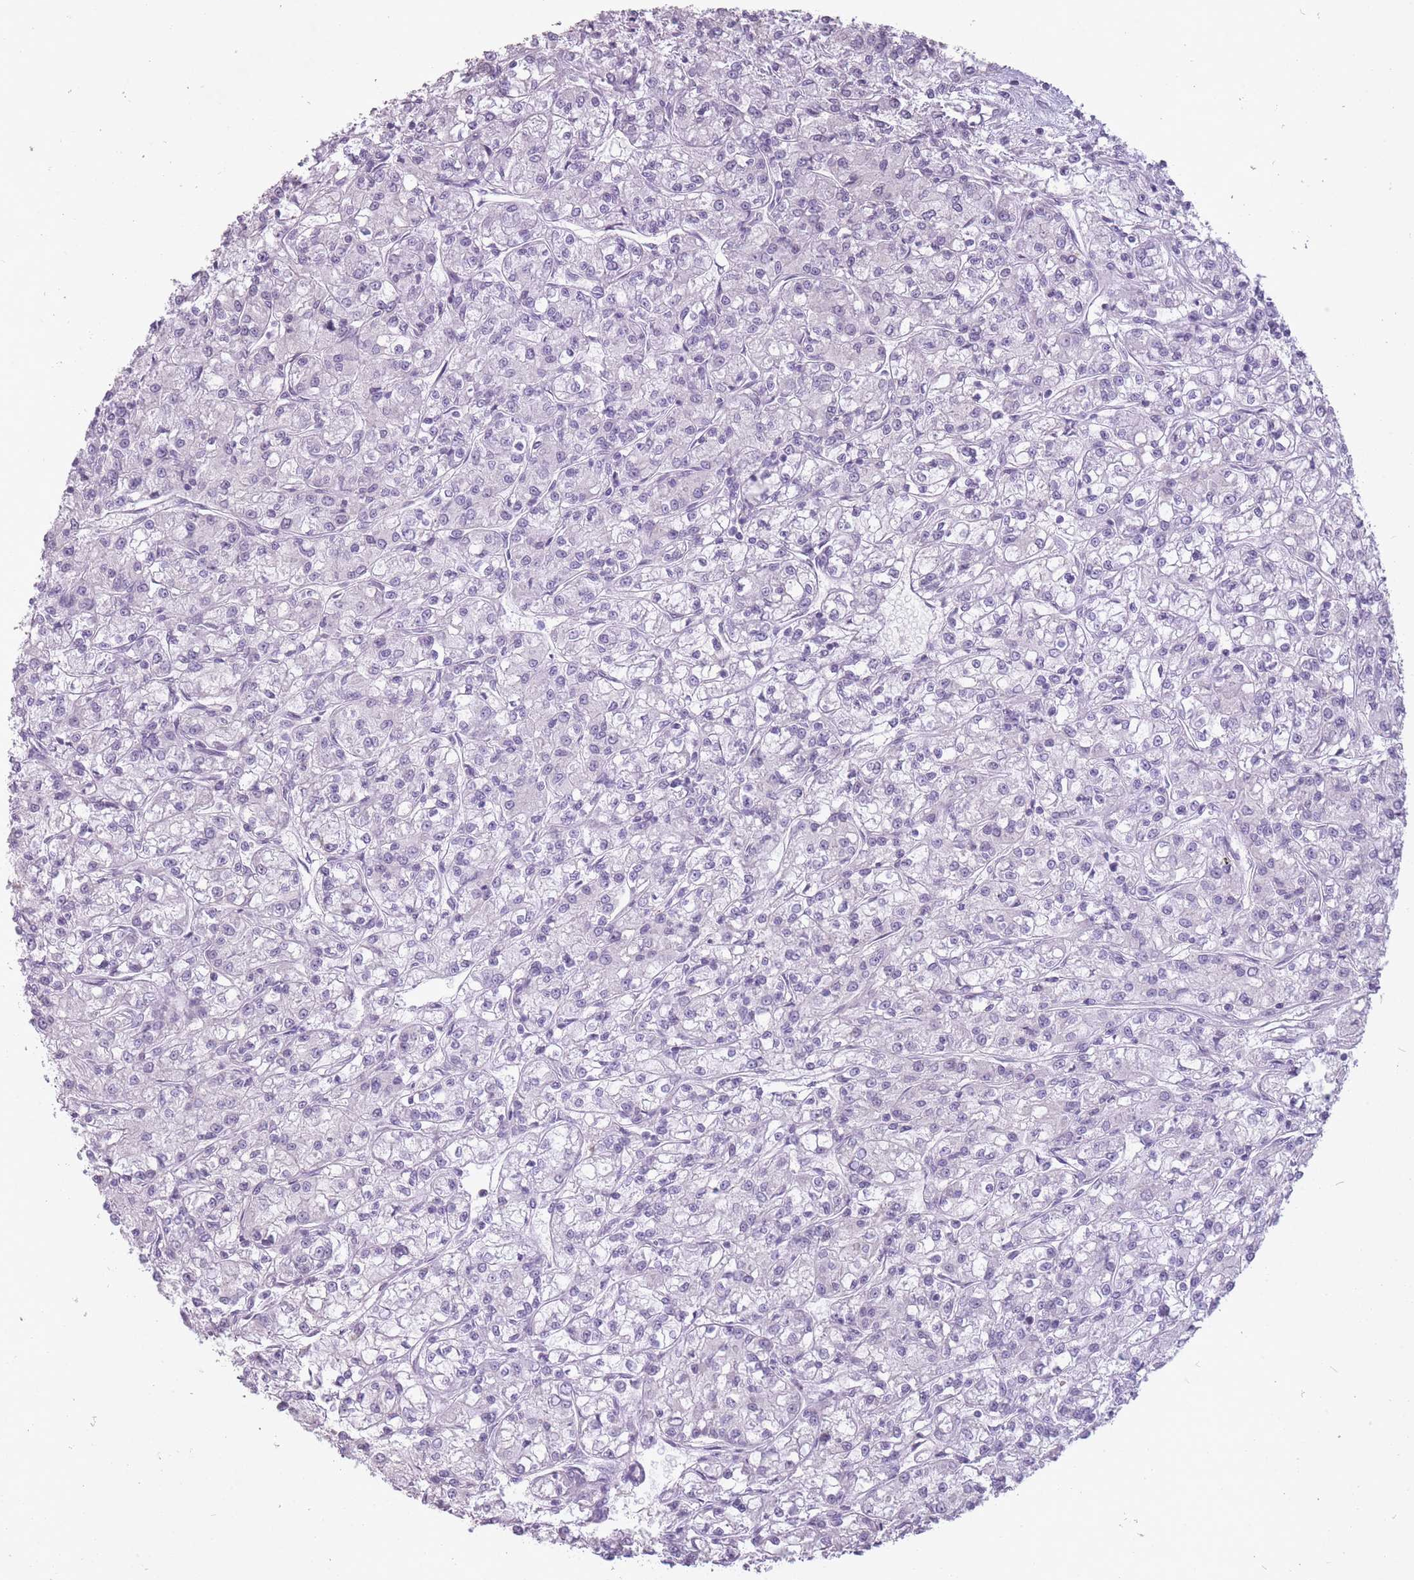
{"staining": {"intensity": "negative", "quantity": "none", "location": "none"}, "tissue": "renal cancer", "cell_type": "Tumor cells", "image_type": "cancer", "snomed": [{"axis": "morphology", "description": "Adenocarcinoma, NOS"}, {"axis": "topography", "description": "Kidney"}], "caption": "Human renal cancer (adenocarcinoma) stained for a protein using IHC displays no expression in tumor cells.", "gene": "RFX4", "patient": {"sex": "female", "age": 59}}